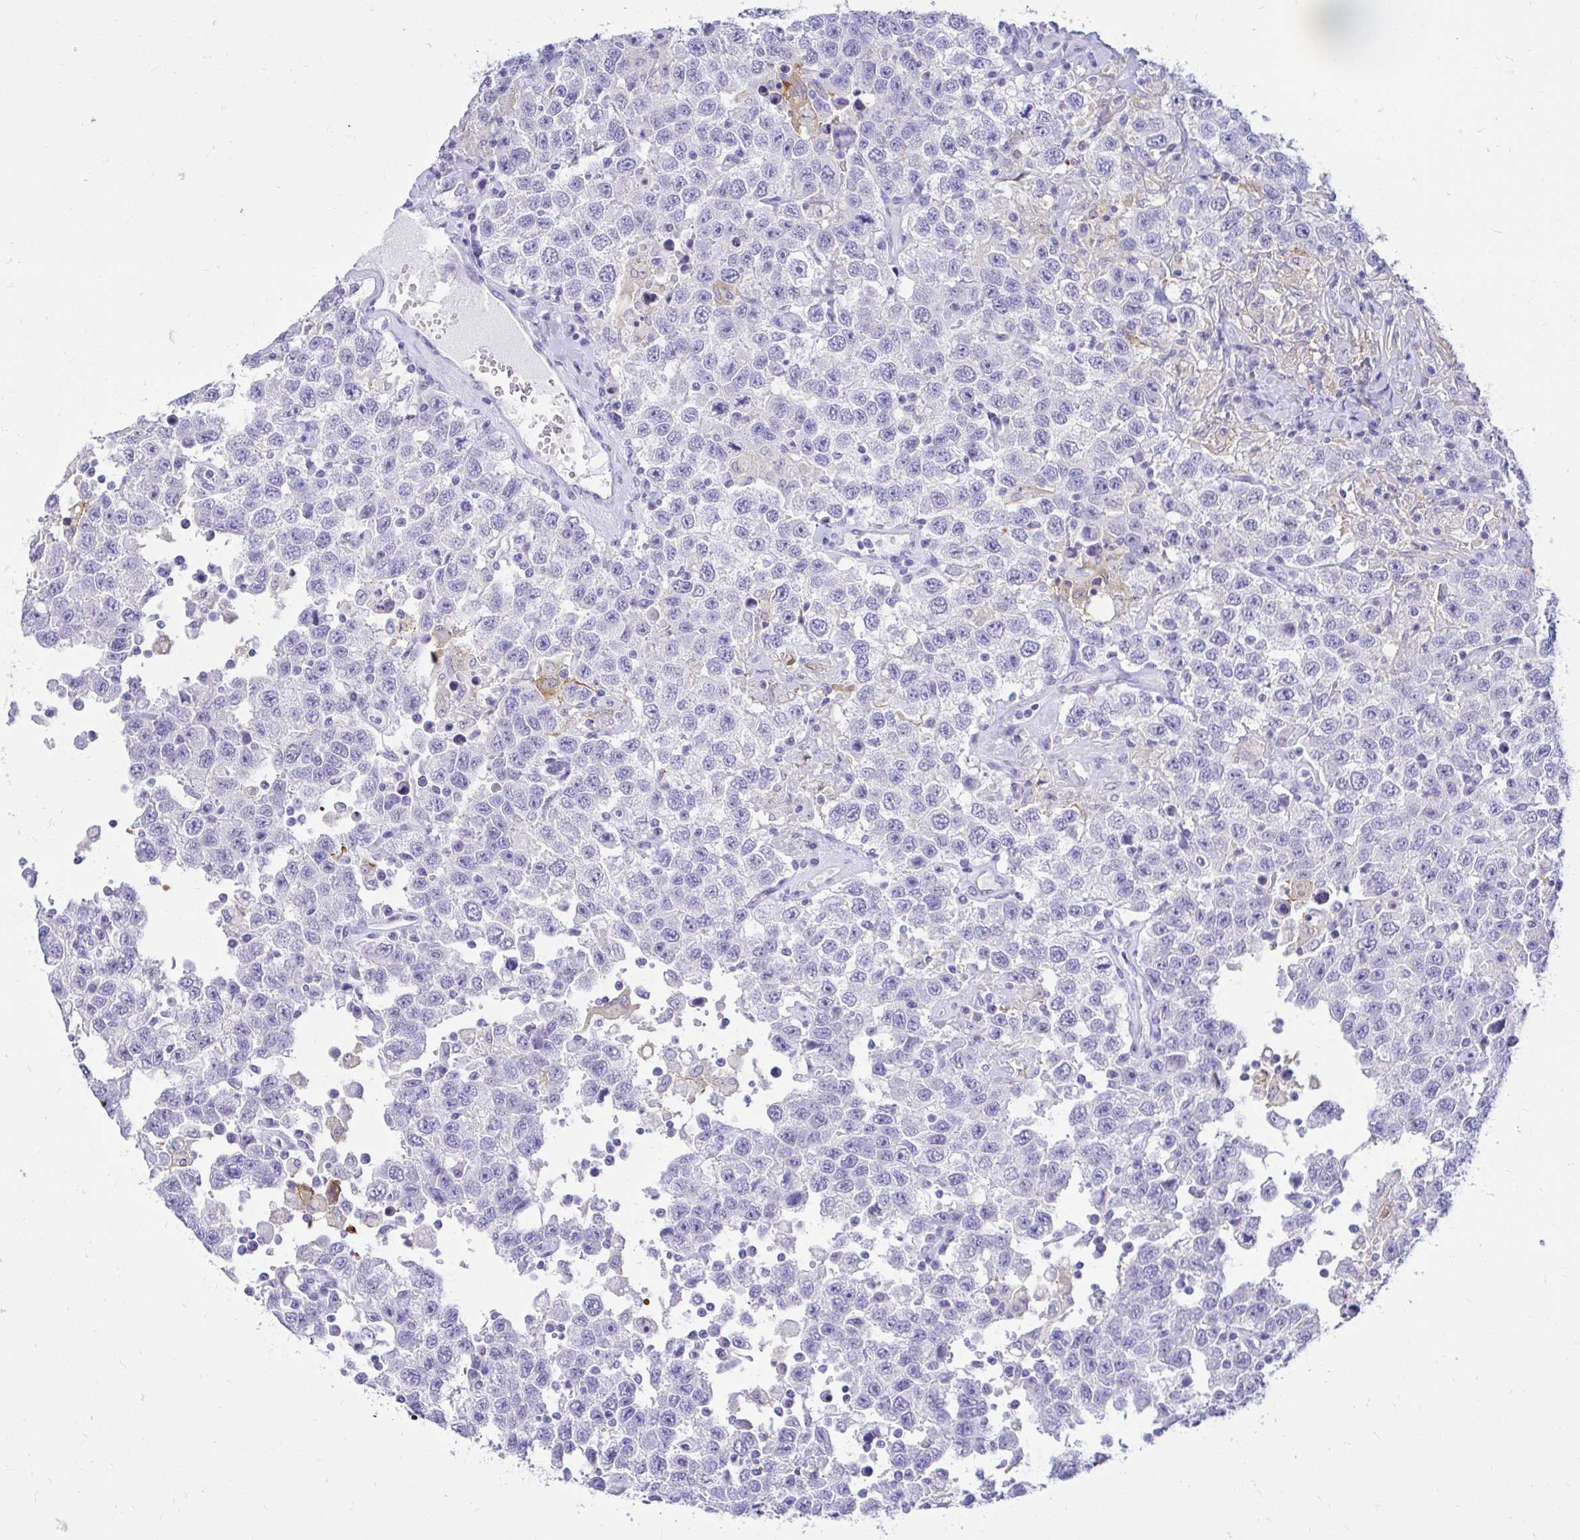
{"staining": {"intensity": "negative", "quantity": "none", "location": "none"}, "tissue": "testis cancer", "cell_type": "Tumor cells", "image_type": "cancer", "snomed": [{"axis": "morphology", "description": "Seminoma, NOS"}, {"axis": "topography", "description": "Testis"}], "caption": "High power microscopy histopathology image of an immunohistochemistry (IHC) micrograph of testis cancer (seminoma), revealing no significant staining in tumor cells. The staining is performed using DAB (3,3'-diaminobenzidine) brown chromogen with nuclei counter-stained in using hematoxylin.", "gene": "FATE1", "patient": {"sex": "male", "age": 41}}